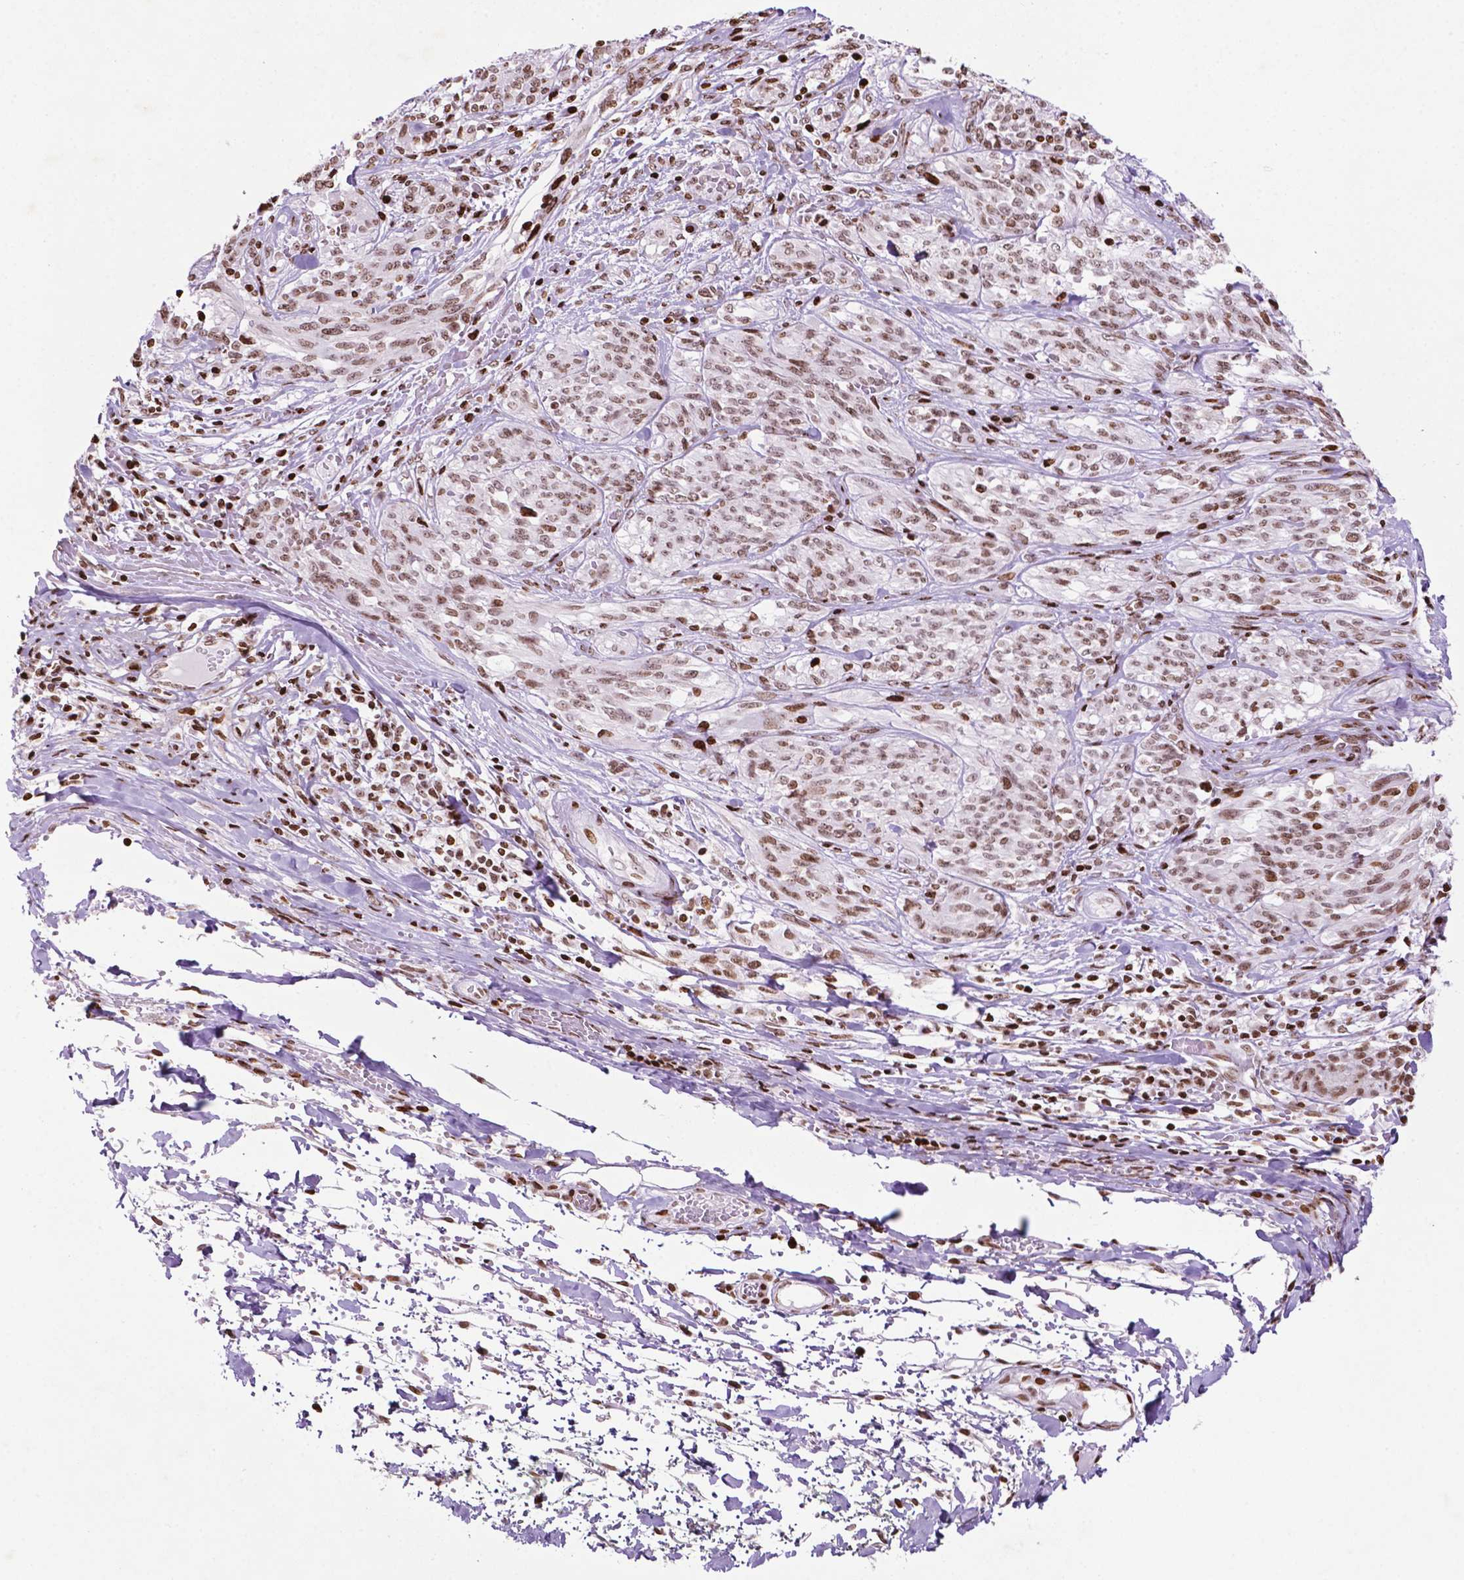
{"staining": {"intensity": "moderate", "quantity": ">75%", "location": "nuclear"}, "tissue": "melanoma", "cell_type": "Tumor cells", "image_type": "cancer", "snomed": [{"axis": "morphology", "description": "Malignant melanoma, NOS"}, {"axis": "topography", "description": "Skin"}], "caption": "Melanoma stained for a protein exhibits moderate nuclear positivity in tumor cells. The staining was performed using DAB, with brown indicating positive protein expression. Nuclei are stained blue with hematoxylin.", "gene": "TMEM250", "patient": {"sex": "female", "age": 91}}